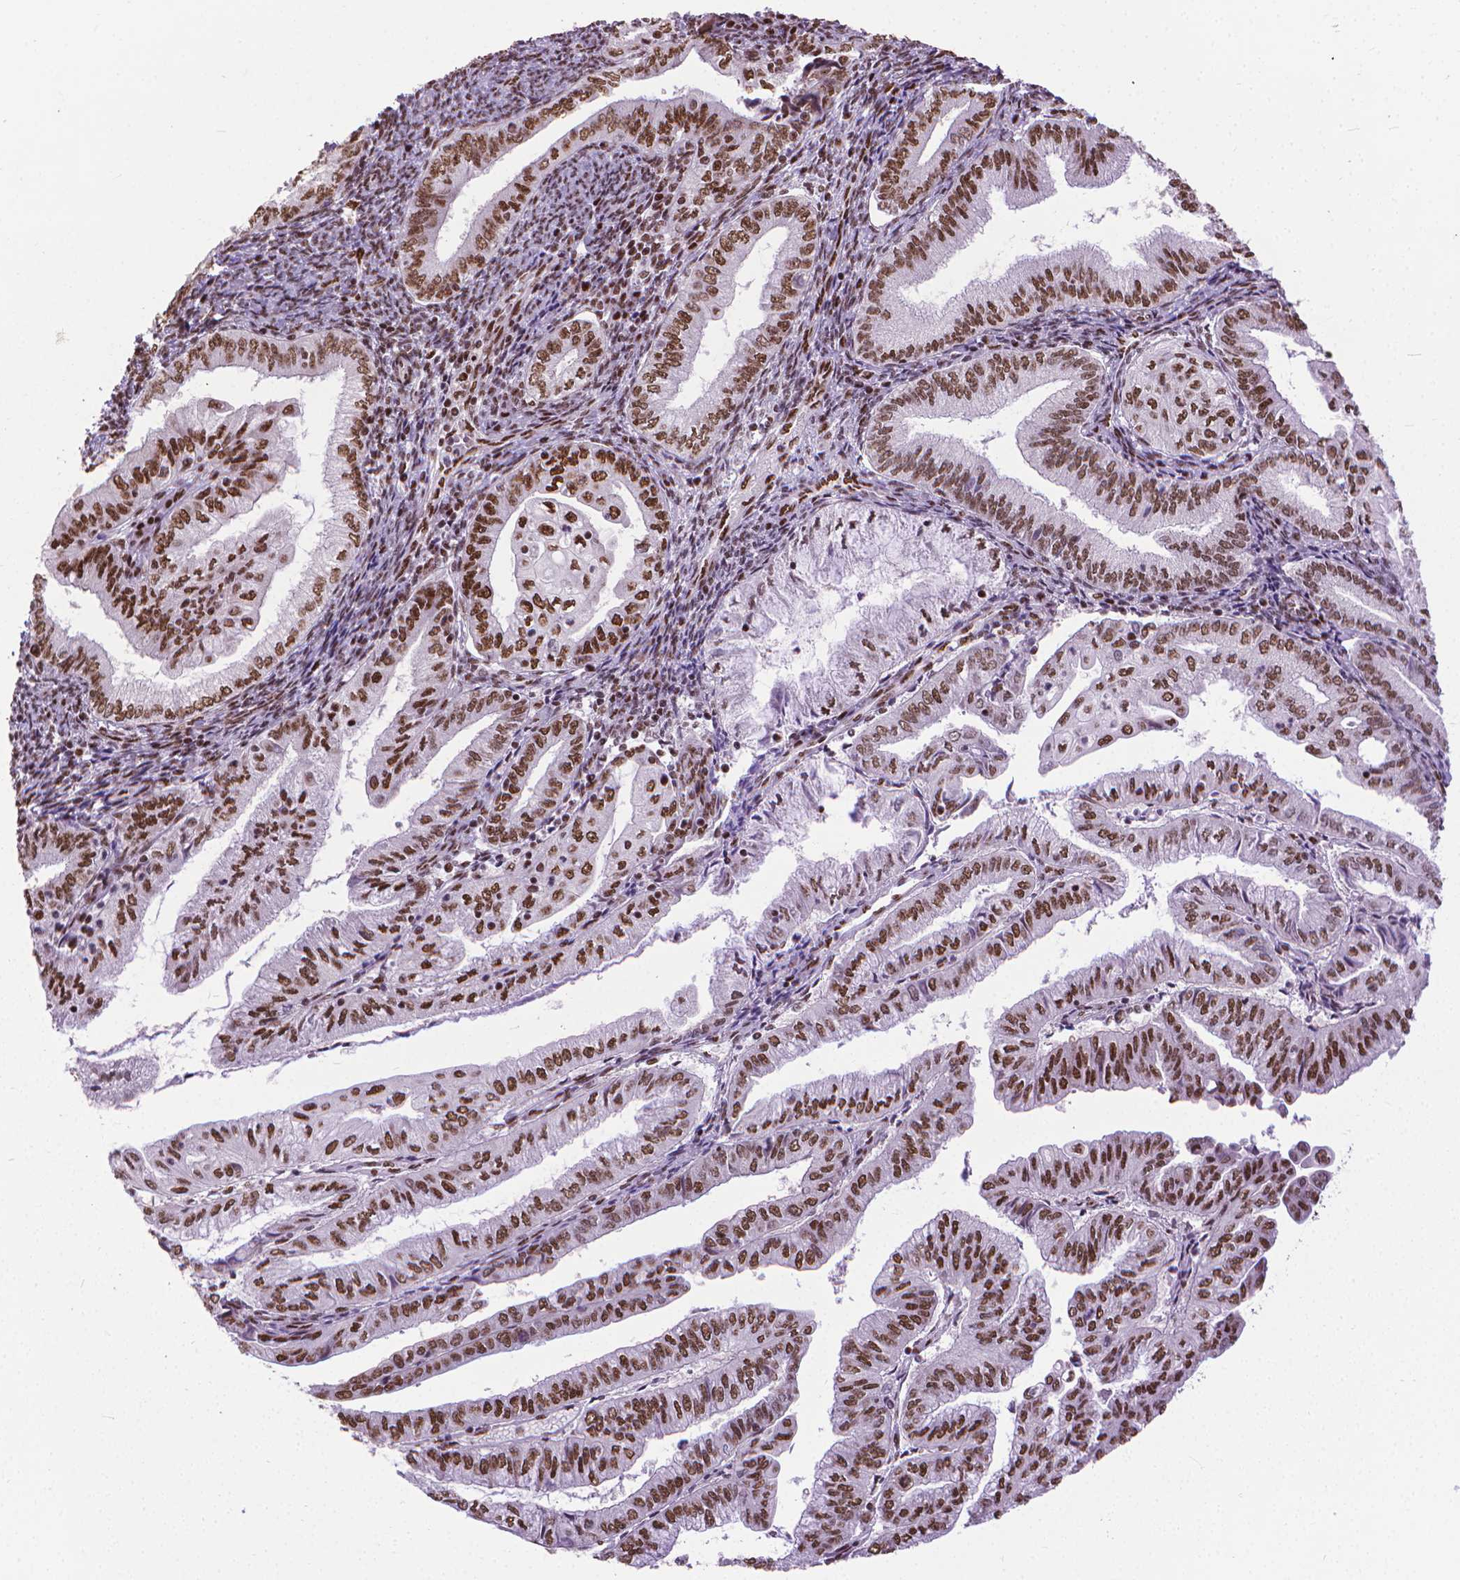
{"staining": {"intensity": "strong", "quantity": ">75%", "location": "nuclear"}, "tissue": "endometrial cancer", "cell_type": "Tumor cells", "image_type": "cancer", "snomed": [{"axis": "morphology", "description": "Adenocarcinoma, NOS"}, {"axis": "topography", "description": "Endometrium"}], "caption": "Protein expression analysis of endometrial cancer reveals strong nuclear positivity in approximately >75% of tumor cells.", "gene": "AKAP8", "patient": {"sex": "female", "age": 55}}